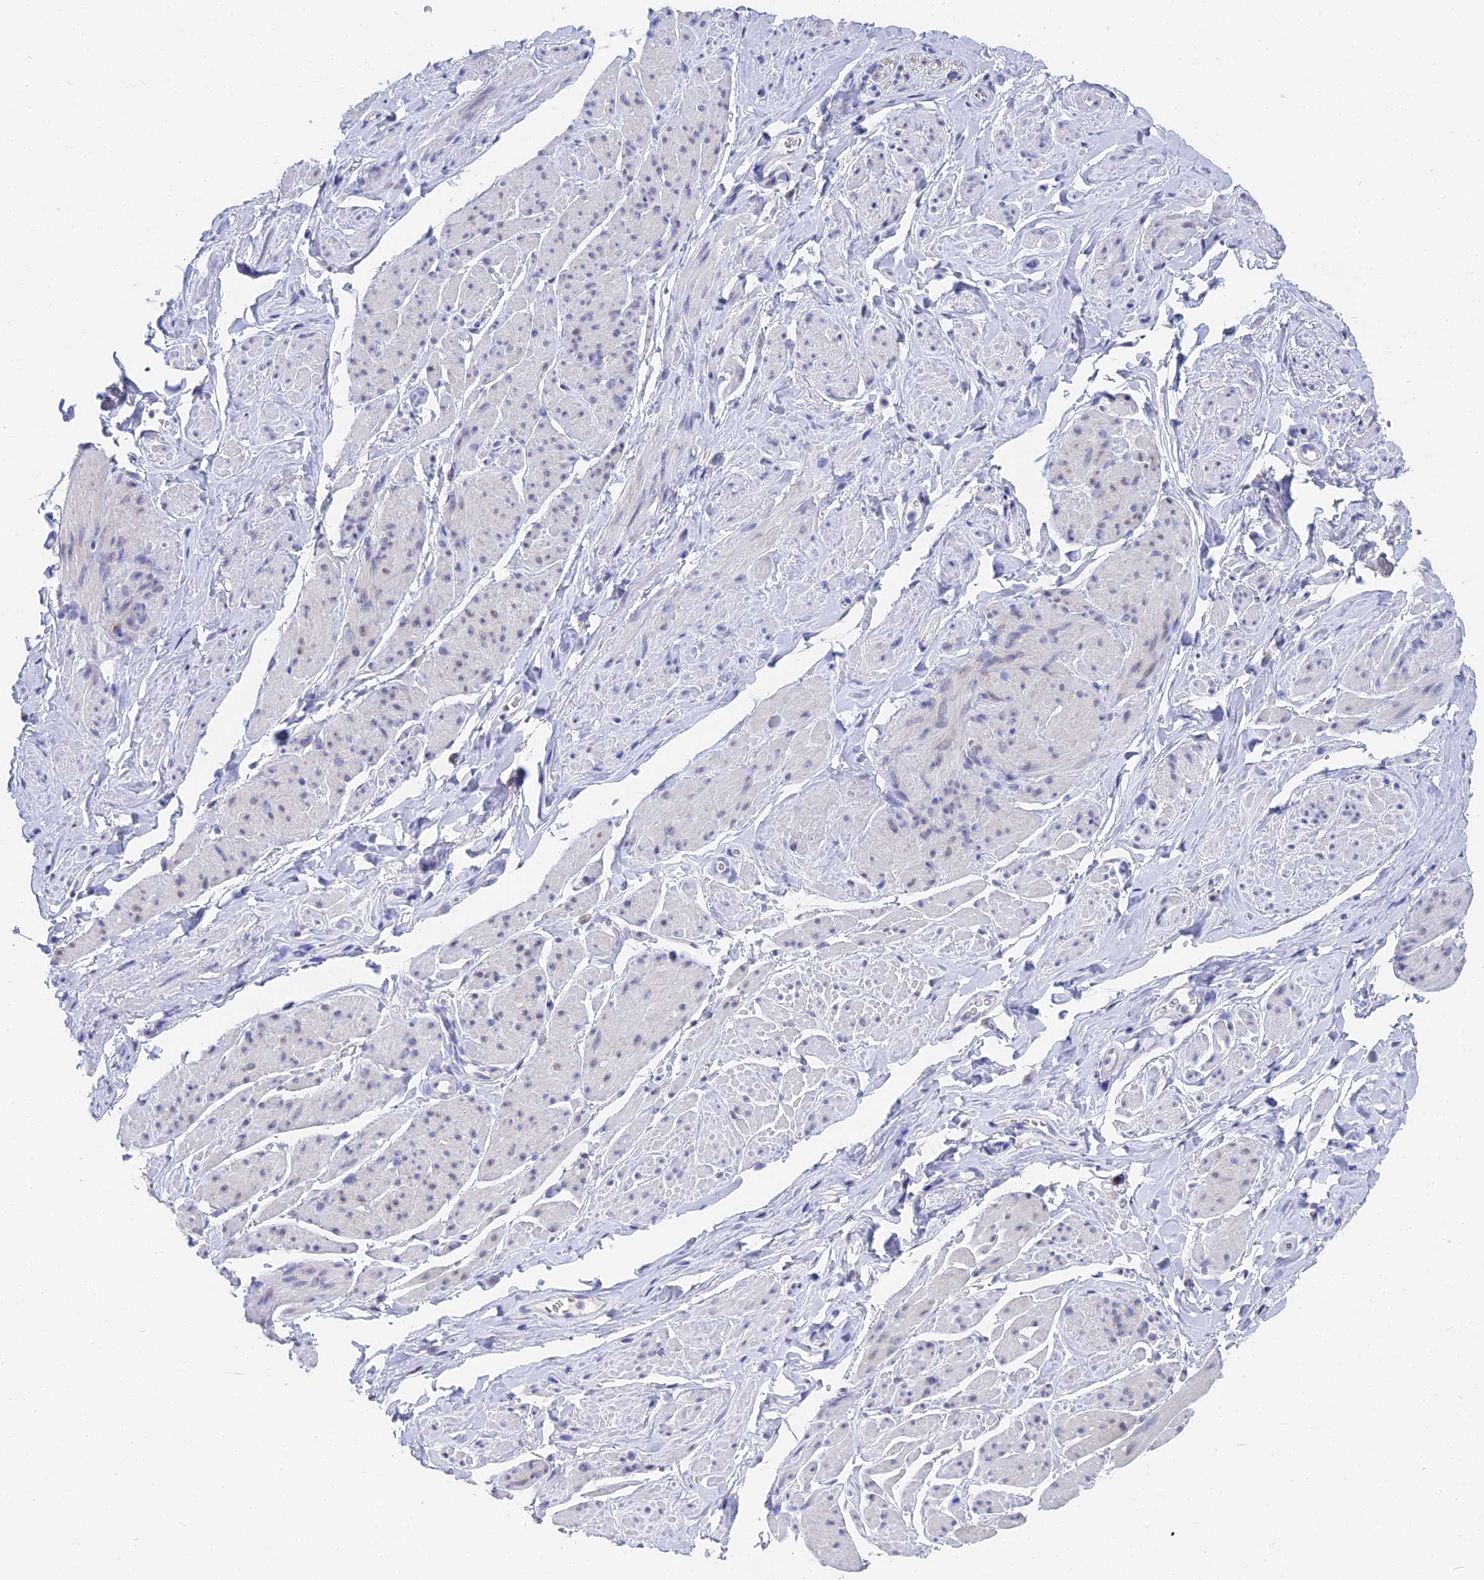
{"staining": {"intensity": "negative", "quantity": "none", "location": "none"}, "tissue": "smooth muscle", "cell_type": "Smooth muscle cells", "image_type": "normal", "snomed": [{"axis": "morphology", "description": "Normal tissue, NOS"}, {"axis": "topography", "description": "Smooth muscle"}, {"axis": "topography", "description": "Peripheral nerve tissue"}], "caption": "Smooth muscle stained for a protein using immunohistochemistry (IHC) reveals no expression smooth muscle cells.", "gene": "VPS33B", "patient": {"sex": "male", "age": 69}}